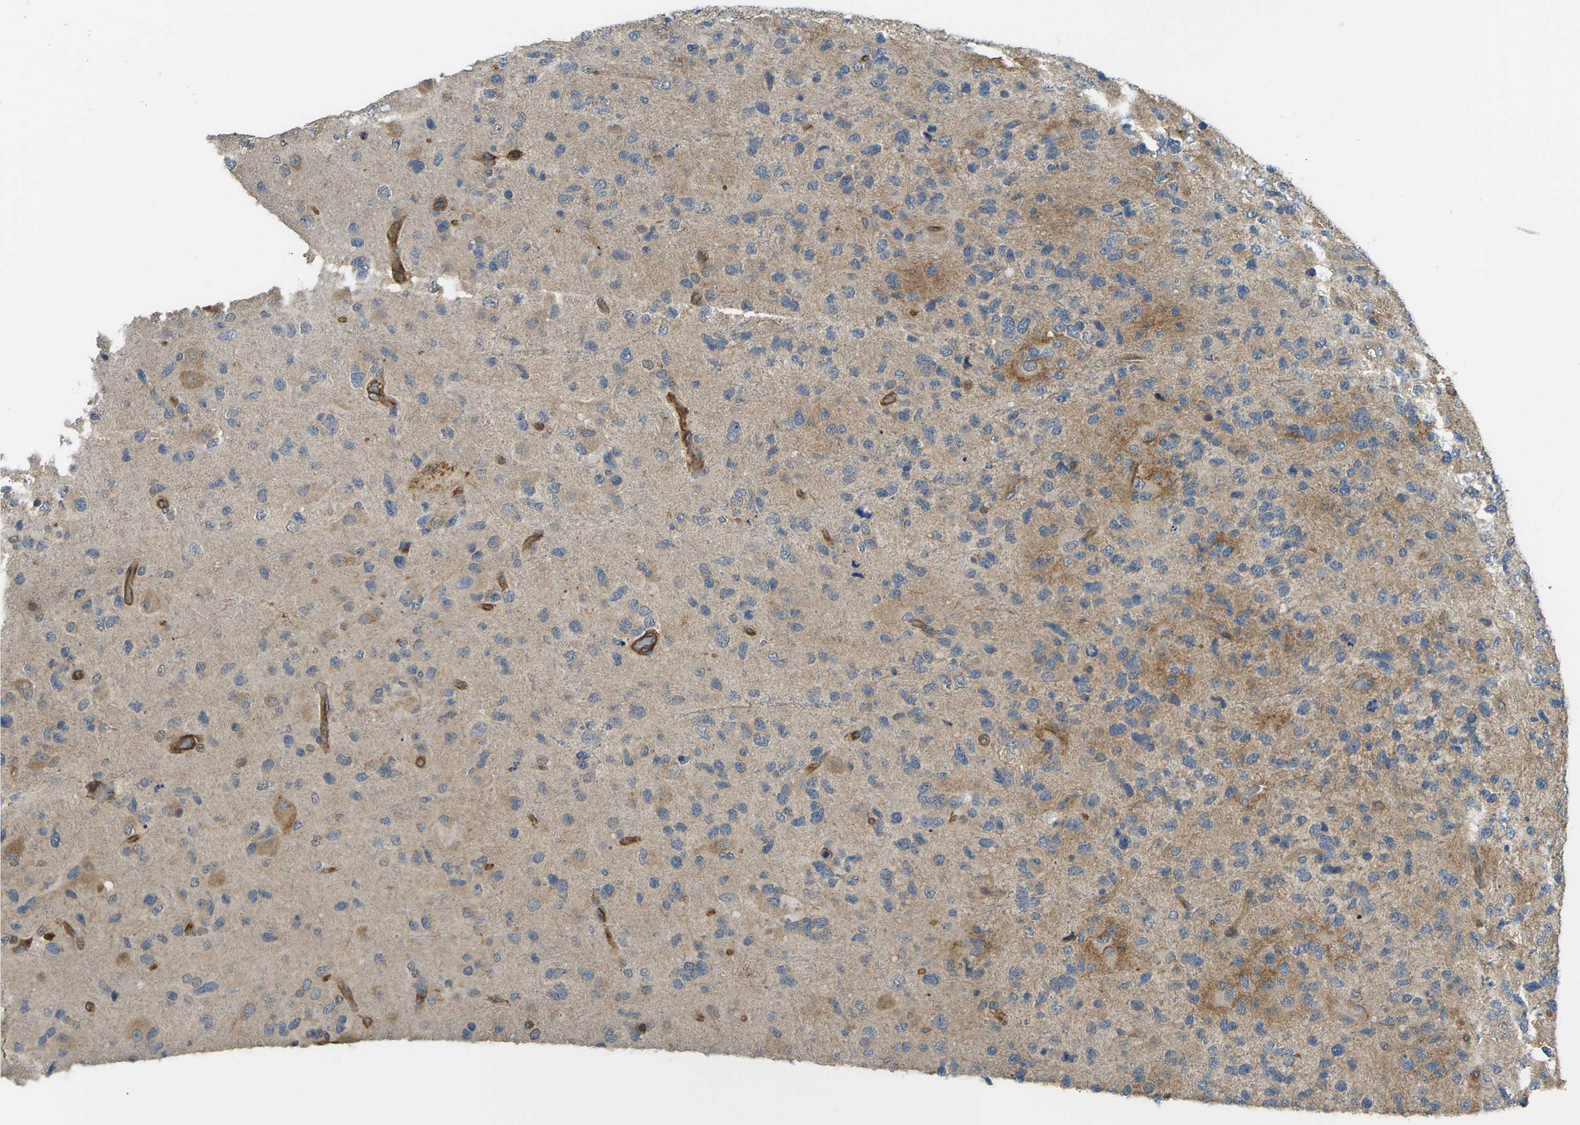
{"staining": {"intensity": "moderate", "quantity": "<25%", "location": "cytoplasmic/membranous"}, "tissue": "glioma", "cell_type": "Tumor cells", "image_type": "cancer", "snomed": [{"axis": "morphology", "description": "Glioma, malignant, High grade"}, {"axis": "topography", "description": "Brain"}], "caption": "Approximately <25% of tumor cells in glioma show moderate cytoplasmic/membranous protein staining as visualized by brown immunohistochemical staining.", "gene": "DDHD2", "patient": {"sex": "female", "age": 58}}